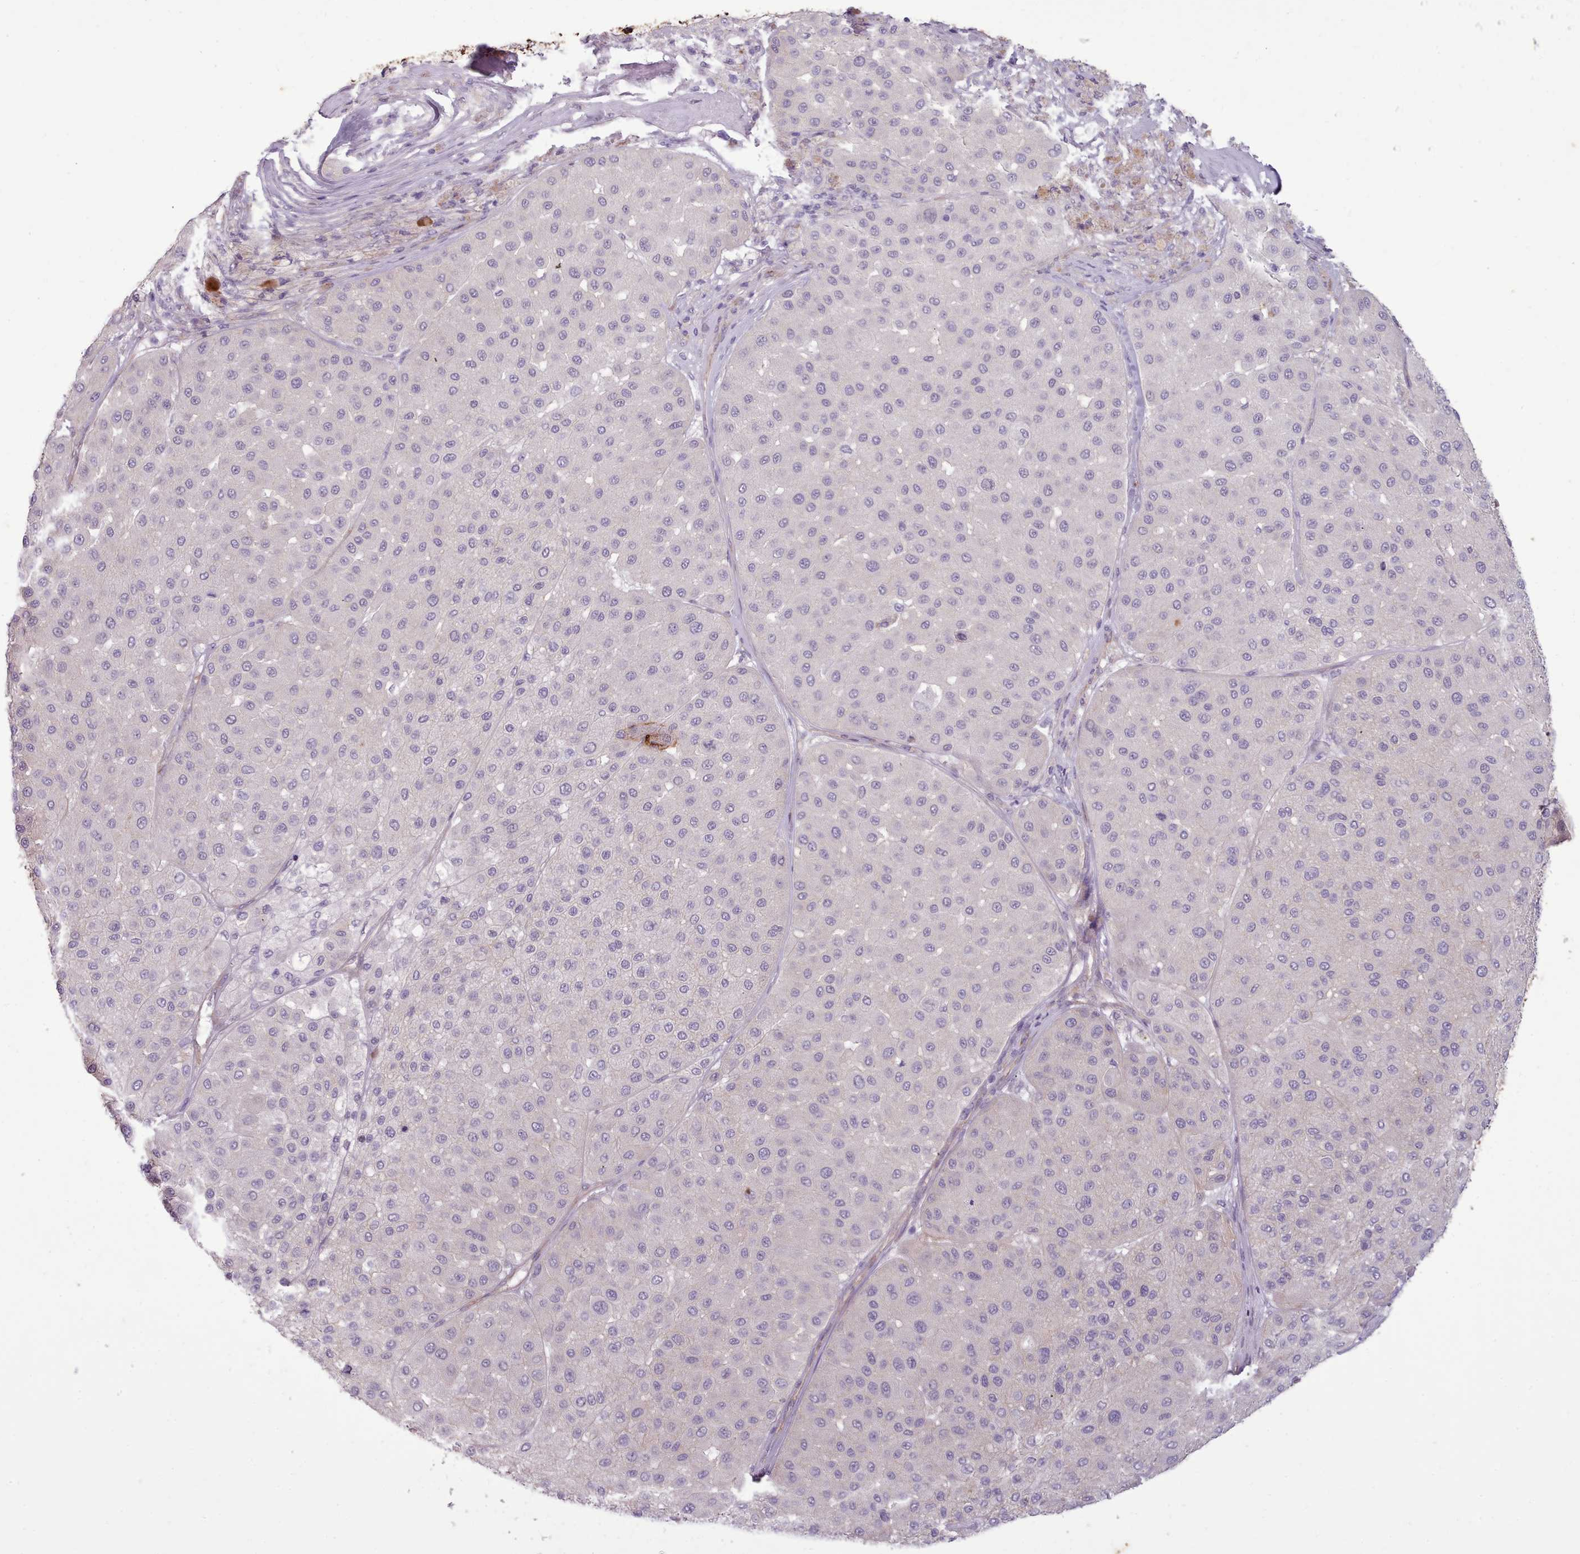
{"staining": {"intensity": "negative", "quantity": "none", "location": "none"}, "tissue": "melanoma", "cell_type": "Tumor cells", "image_type": "cancer", "snomed": [{"axis": "morphology", "description": "Malignant melanoma, Metastatic site"}, {"axis": "topography", "description": "Smooth muscle"}], "caption": "DAB immunohistochemical staining of malignant melanoma (metastatic site) shows no significant positivity in tumor cells.", "gene": "PLD4", "patient": {"sex": "male", "age": 41}}